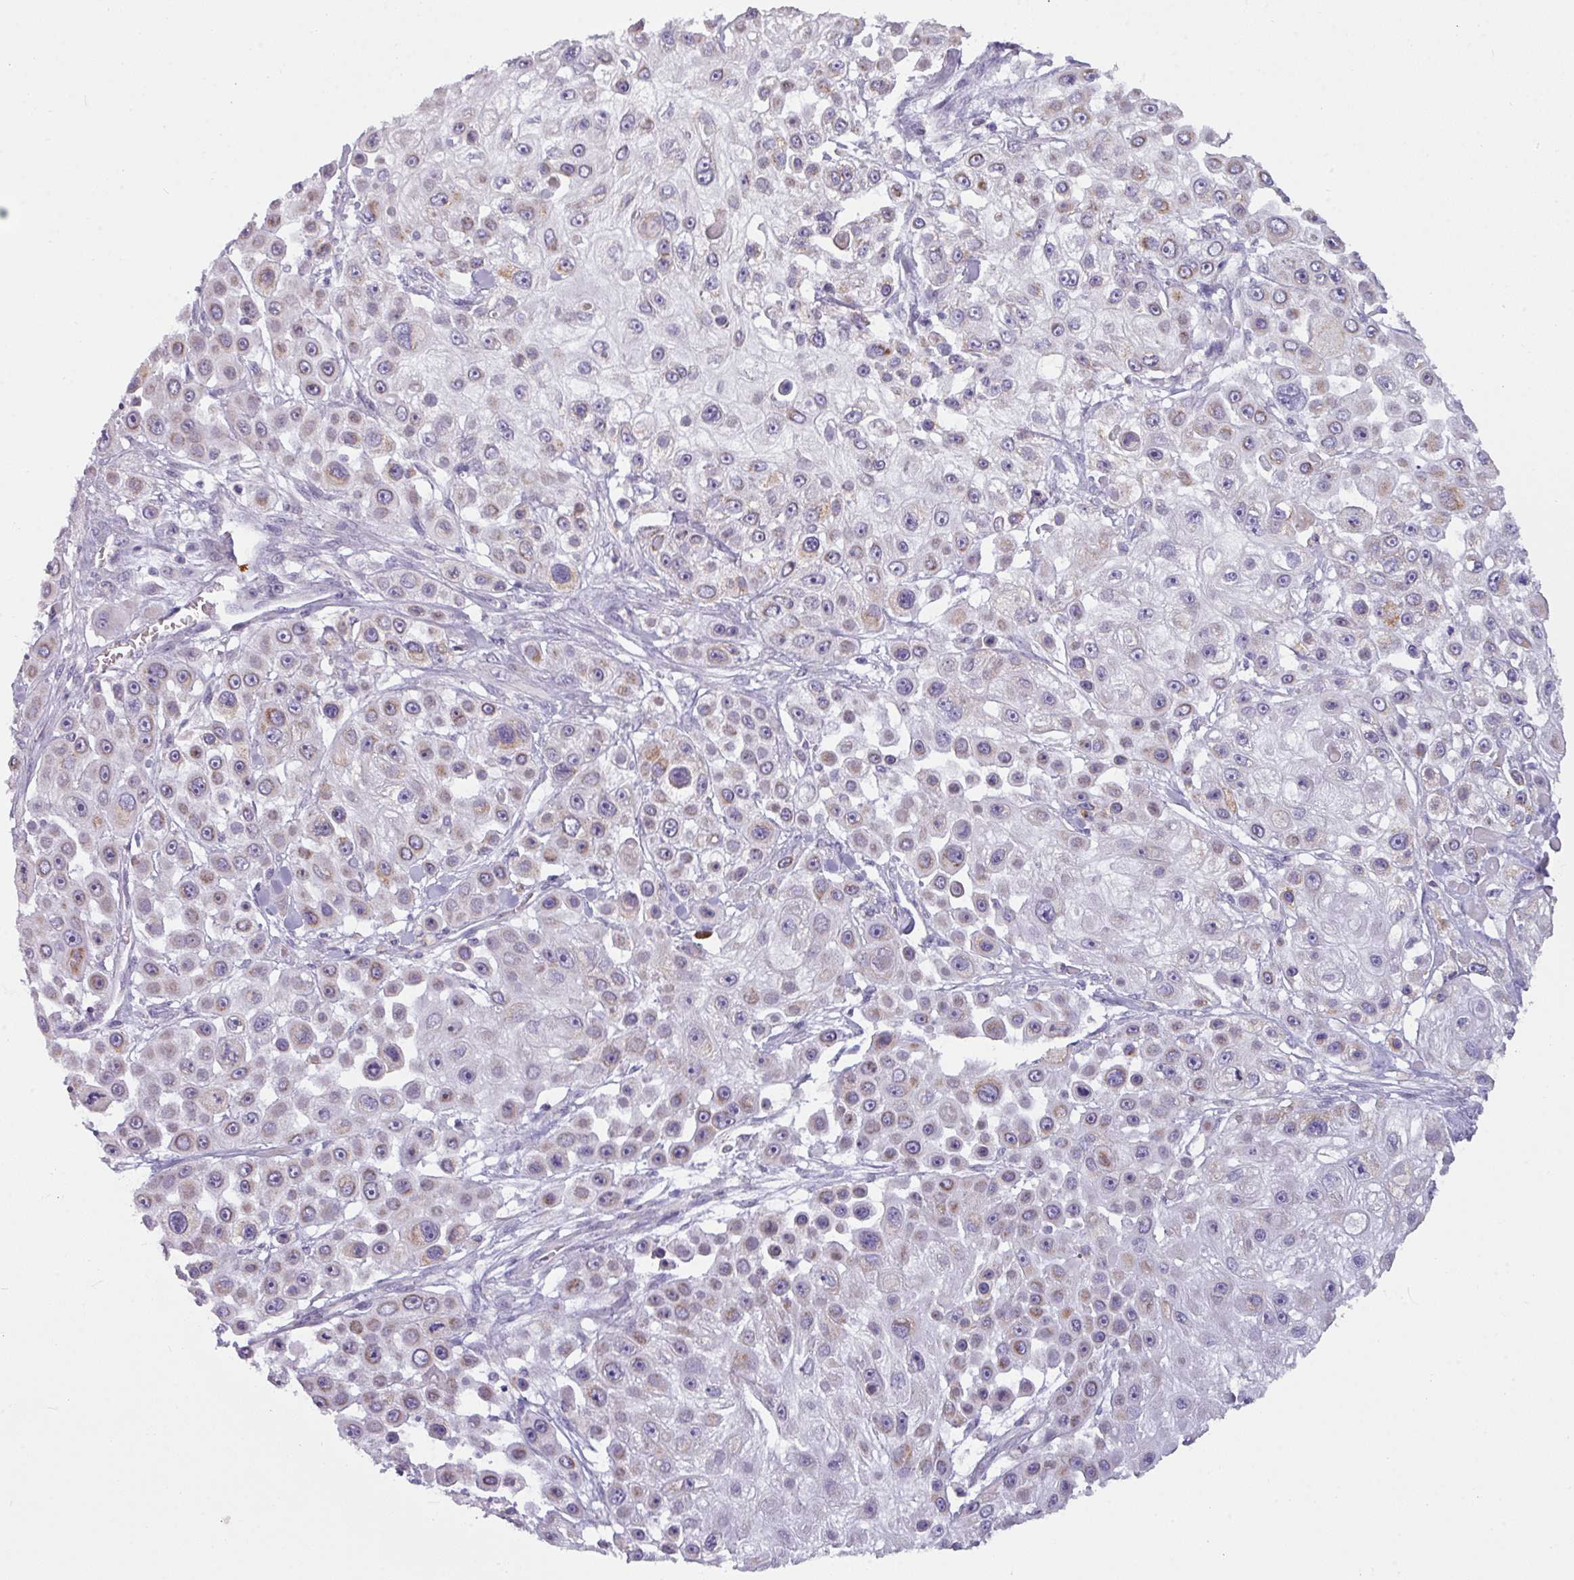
{"staining": {"intensity": "weak", "quantity": "25%-75%", "location": "cytoplasmic/membranous"}, "tissue": "skin cancer", "cell_type": "Tumor cells", "image_type": "cancer", "snomed": [{"axis": "morphology", "description": "Squamous cell carcinoma, NOS"}, {"axis": "topography", "description": "Skin"}], "caption": "IHC (DAB (3,3'-diaminobenzidine)) staining of human squamous cell carcinoma (skin) shows weak cytoplasmic/membranous protein staining in about 25%-75% of tumor cells.", "gene": "C2orf68", "patient": {"sex": "male", "age": 67}}